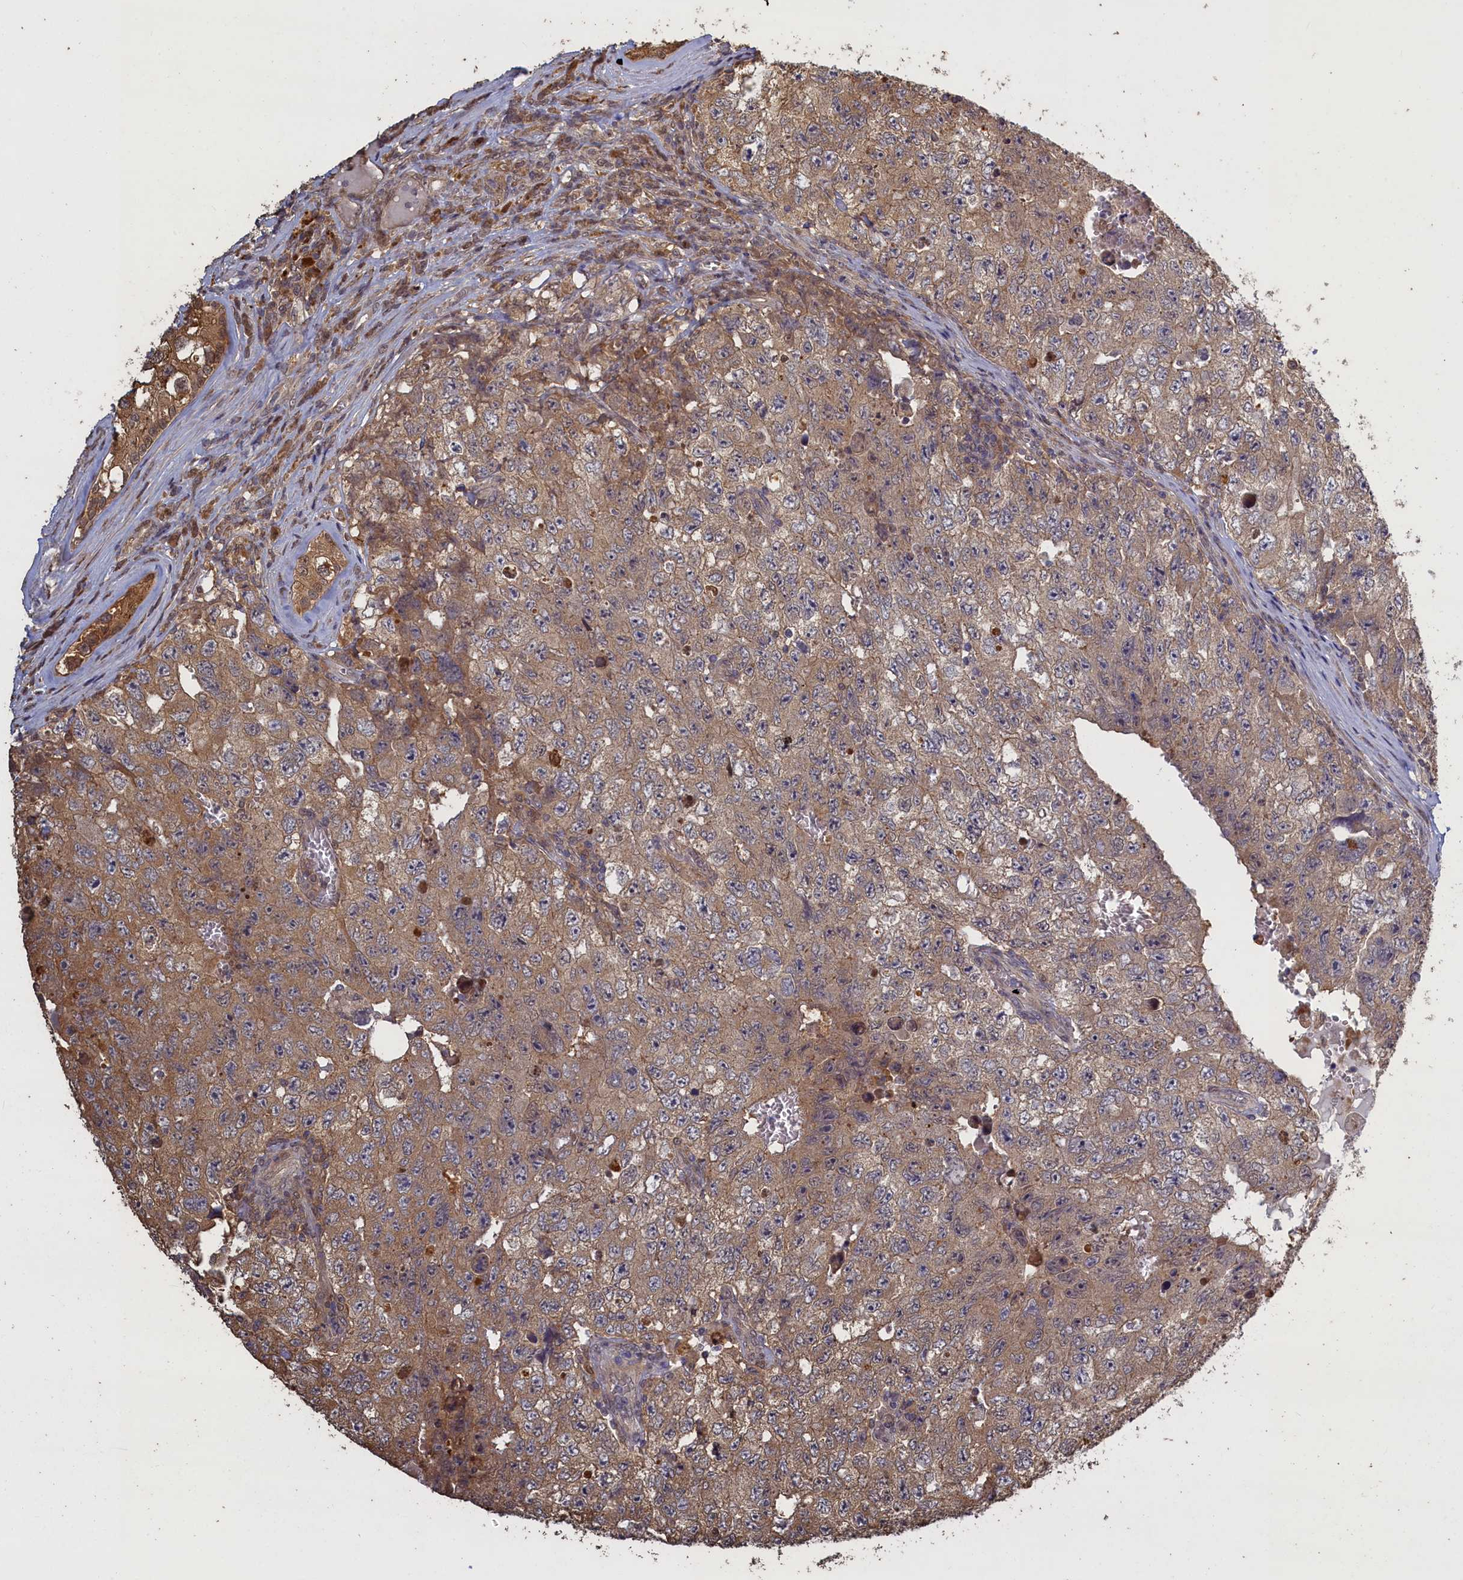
{"staining": {"intensity": "moderate", "quantity": "25%-75%", "location": "cytoplasmic/membranous"}, "tissue": "testis cancer", "cell_type": "Tumor cells", "image_type": "cancer", "snomed": [{"axis": "morphology", "description": "Carcinoma, Embryonal, NOS"}, {"axis": "topography", "description": "Testis"}], "caption": "Immunohistochemical staining of human testis cancer demonstrates moderate cytoplasmic/membranous protein staining in approximately 25%-75% of tumor cells.", "gene": "UCHL3", "patient": {"sex": "male", "age": 17}}